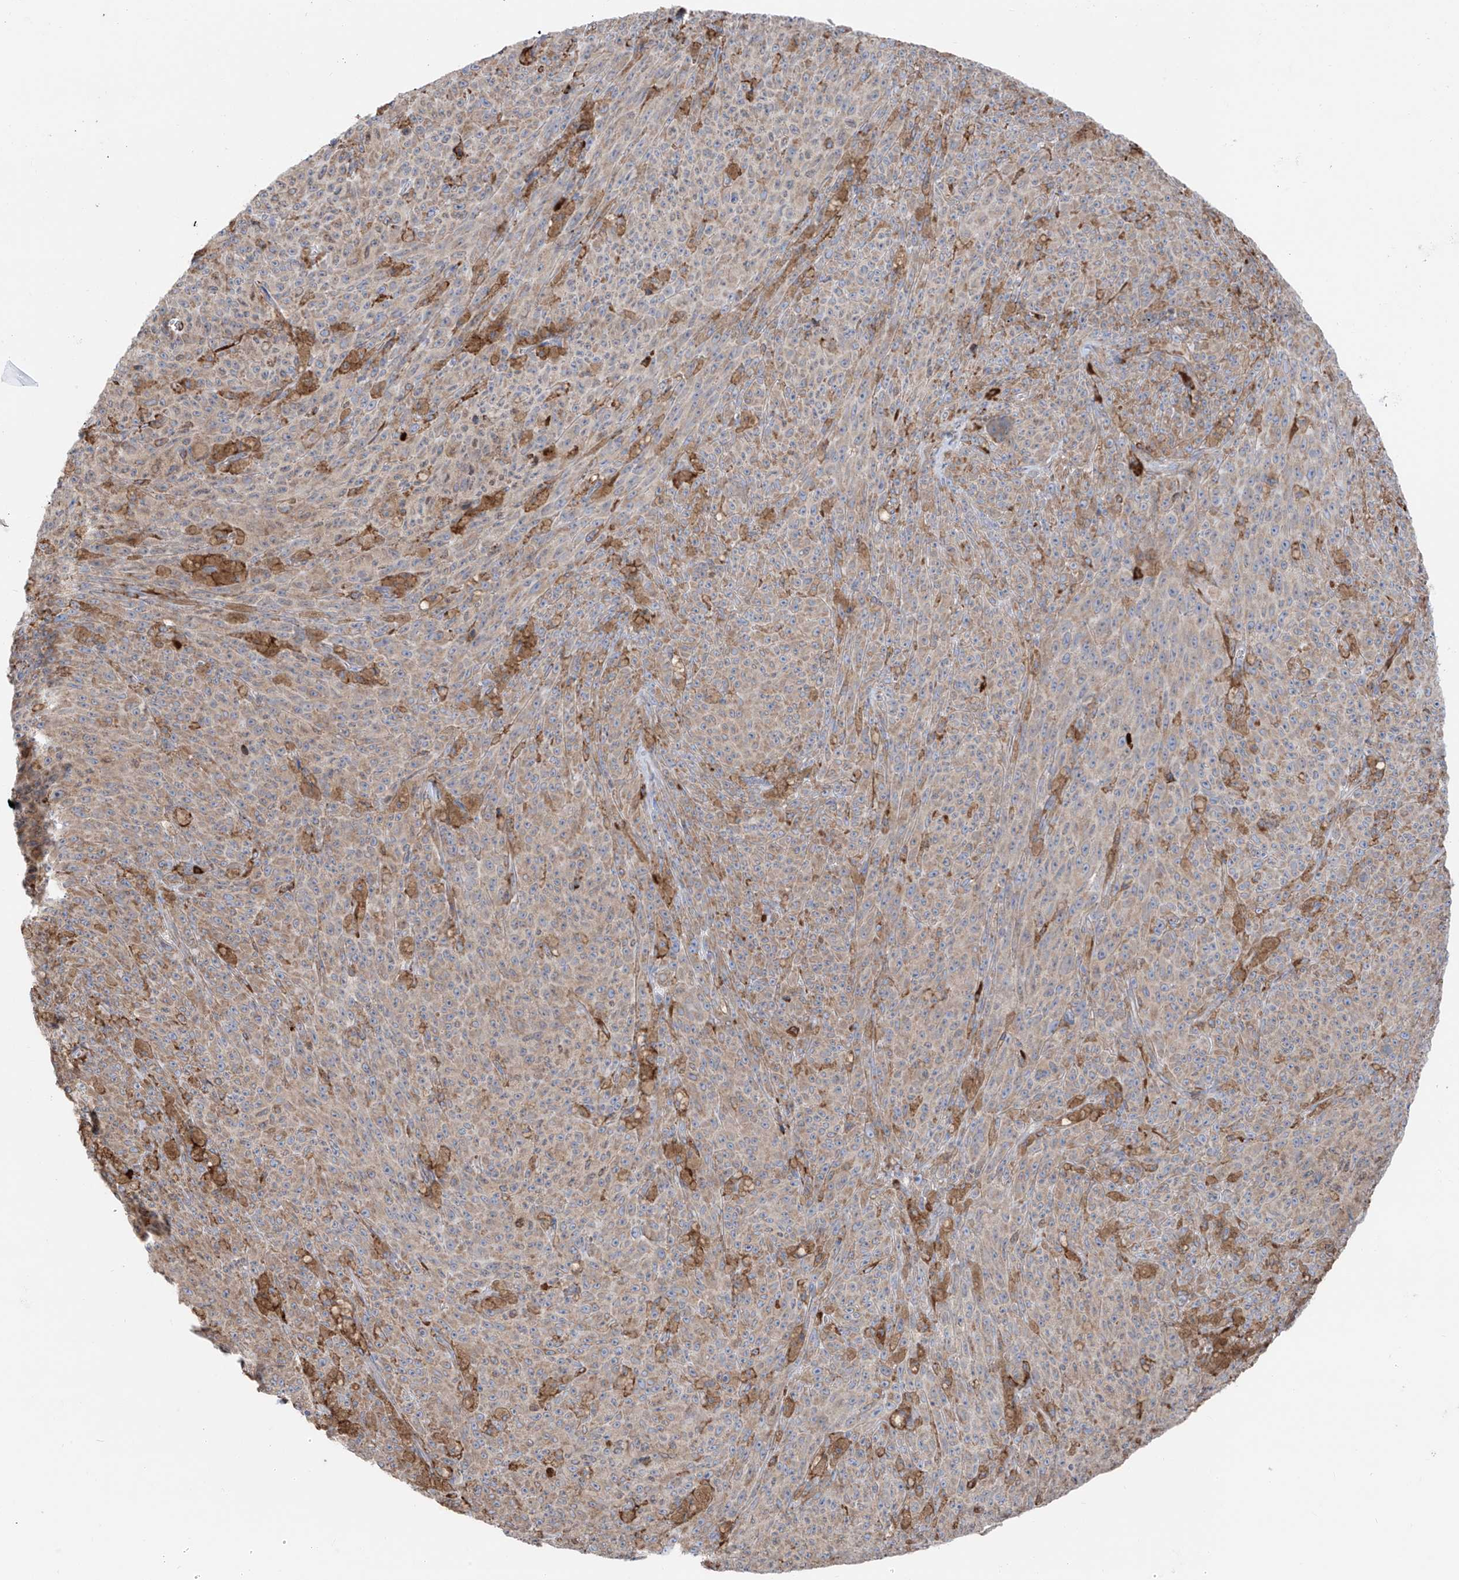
{"staining": {"intensity": "weak", "quantity": "25%-75%", "location": "cytoplasmic/membranous"}, "tissue": "melanoma", "cell_type": "Tumor cells", "image_type": "cancer", "snomed": [{"axis": "morphology", "description": "Malignant melanoma, NOS"}, {"axis": "topography", "description": "Skin"}], "caption": "A brown stain highlights weak cytoplasmic/membranous staining of a protein in human malignant melanoma tumor cells.", "gene": "ZNF354C", "patient": {"sex": "female", "age": 82}}